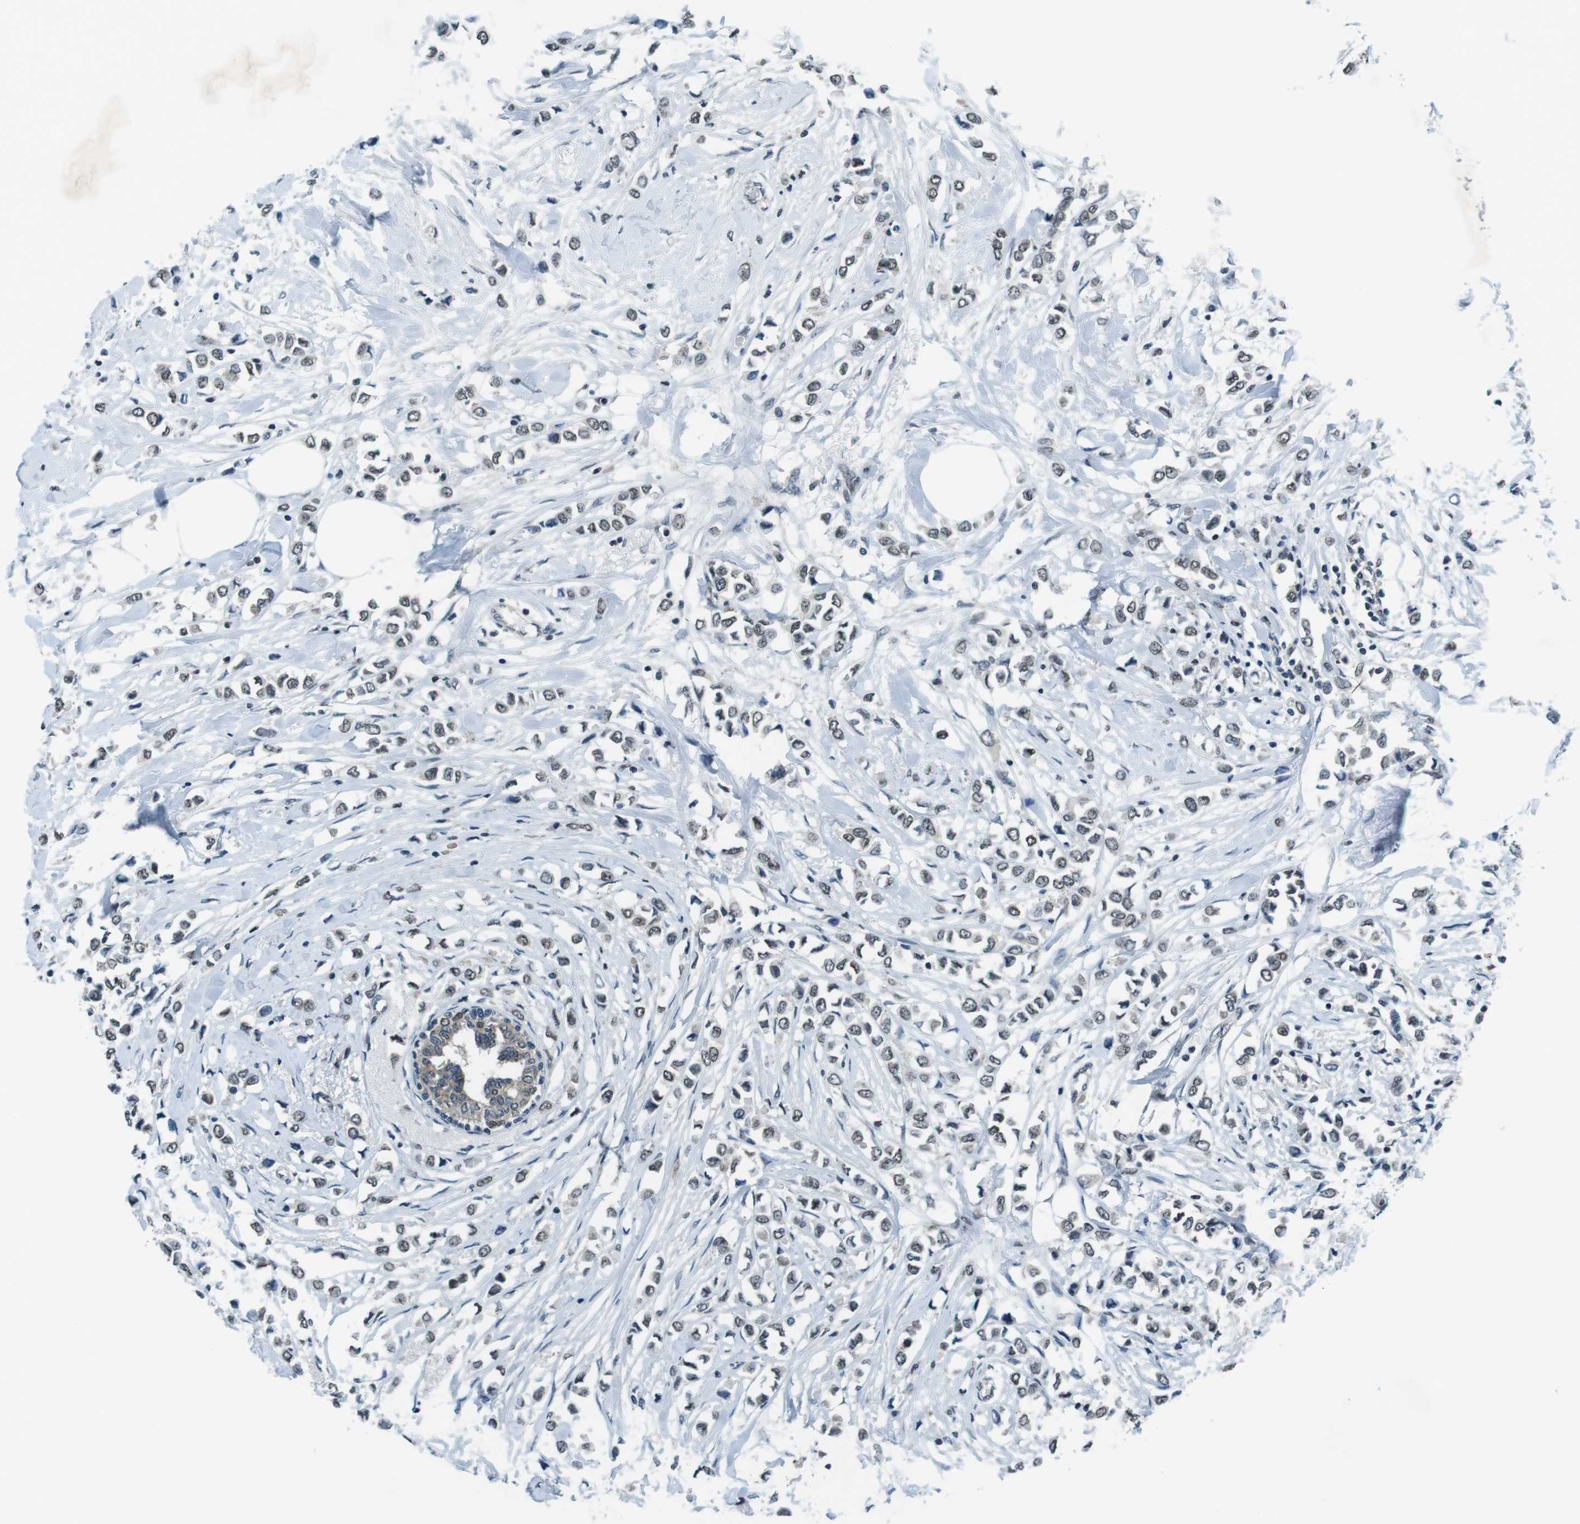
{"staining": {"intensity": "negative", "quantity": "none", "location": "none"}, "tissue": "breast cancer", "cell_type": "Tumor cells", "image_type": "cancer", "snomed": [{"axis": "morphology", "description": "Lobular carcinoma"}, {"axis": "topography", "description": "Breast"}], "caption": "DAB immunohistochemical staining of lobular carcinoma (breast) reveals no significant staining in tumor cells.", "gene": "NEK4", "patient": {"sex": "female", "age": 51}}